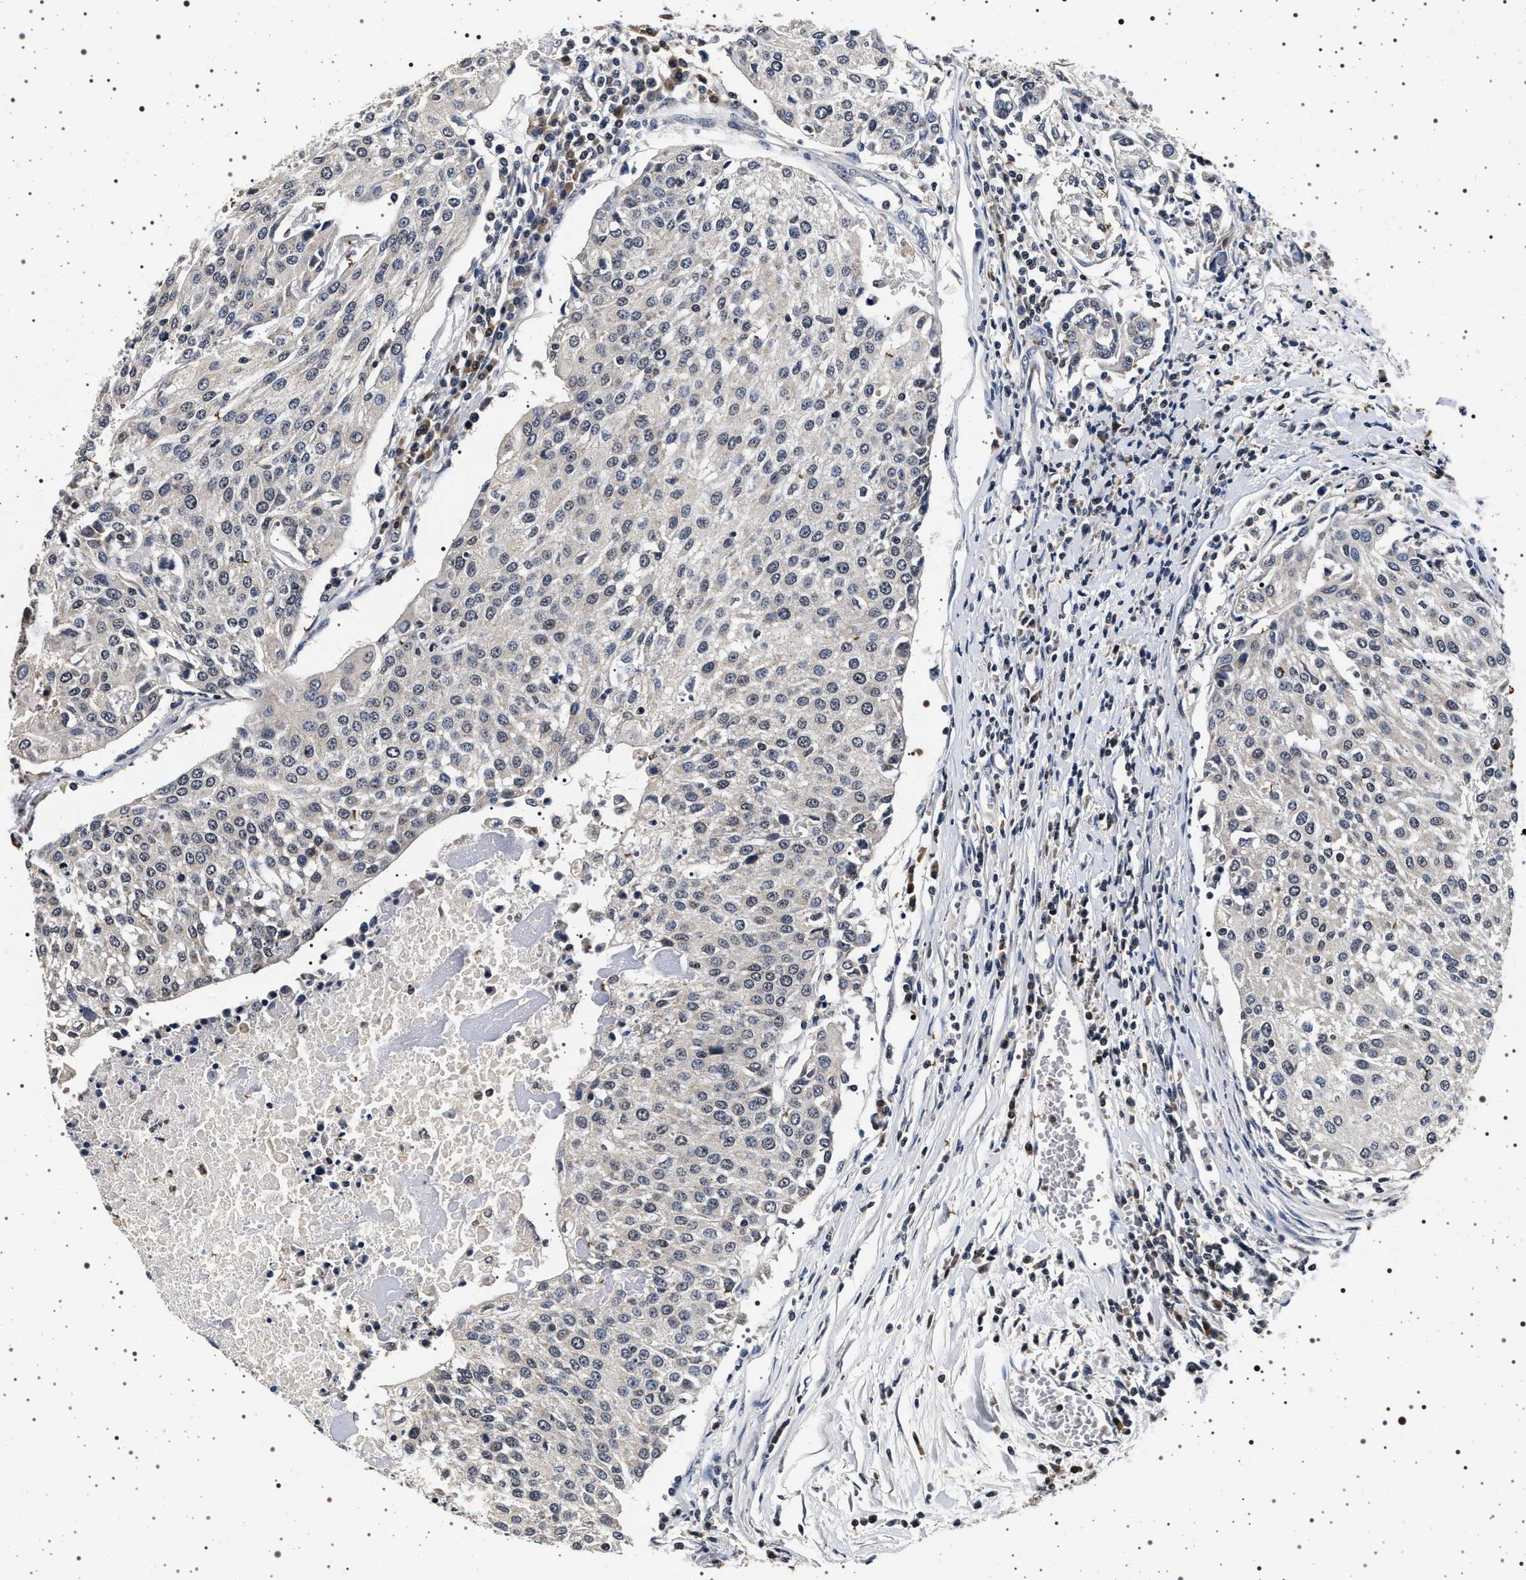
{"staining": {"intensity": "negative", "quantity": "none", "location": "none"}, "tissue": "urothelial cancer", "cell_type": "Tumor cells", "image_type": "cancer", "snomed": [{"axis": "morphology", "description": "Urothelial carcinoma, High grade"}, {"axis": "topography", "description": "Urinary bladder"}], "caption": "Tumor cells are negative for brown protein staining in urothelial carcinoma (high-grade).", "gene": "CDKN1B", "patient": {"sex": "female", "age": 85}}